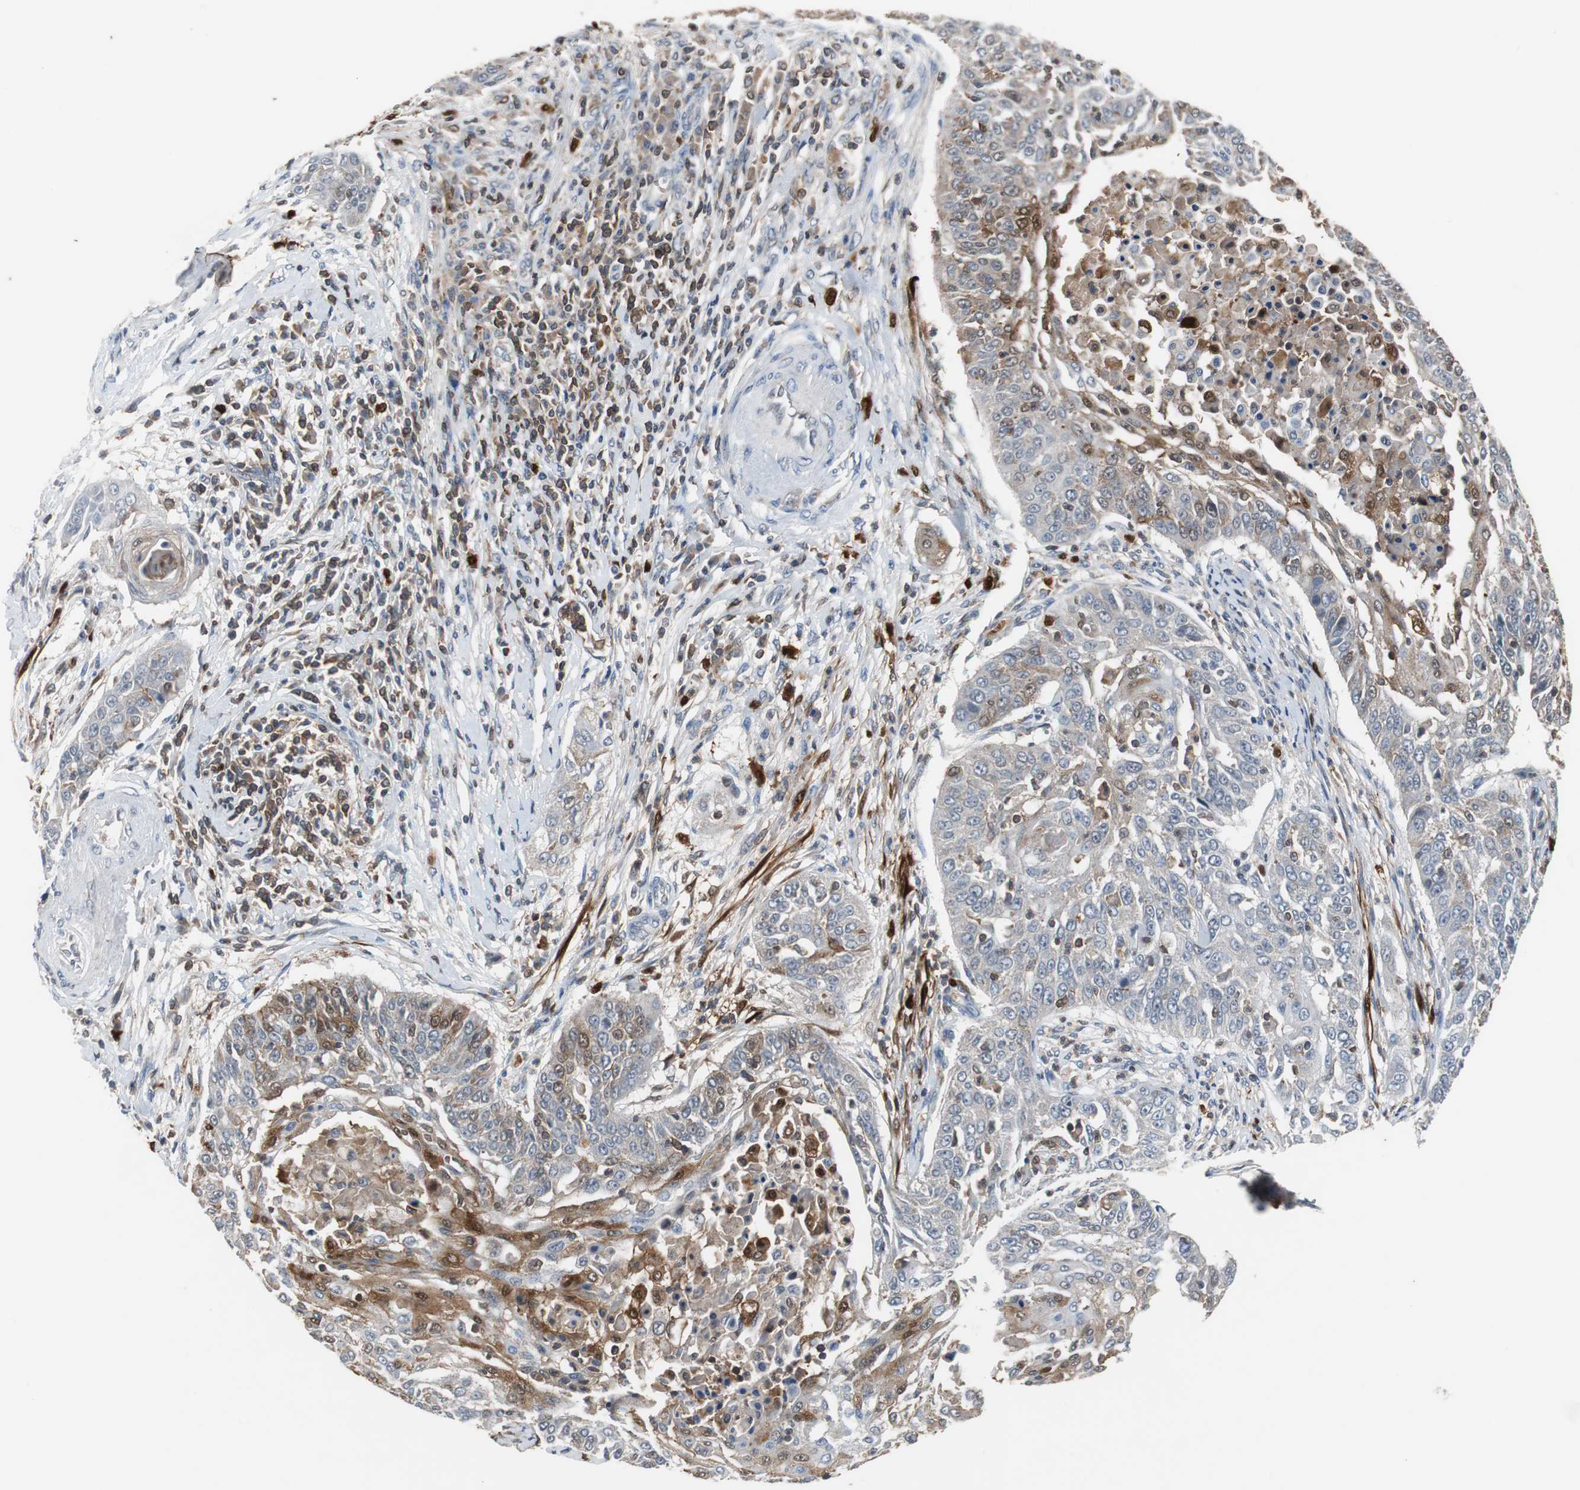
{"staining": {"intensity": "moderate", "quantity": "25%-75%", "location": "cytoplasmic/membranous"}, "tissue": "cervical cancer", "cell_type": "Tumor cells", "image_type": "cancer", "snomed": [{"axis": "morphology", "description": "Squamous cell carcinoma, NOS"}, {"axis": "topography", "description": "Cervix"}], "caption": "Tumor cells display medium levels of moderate cytoplasmic/membranous expression in approximately 25%-75% of cells in human cervical cancer (squamous cell carcinoma).", "gene": "CALB2", "patient": {"sex": "female", "age": 33}}